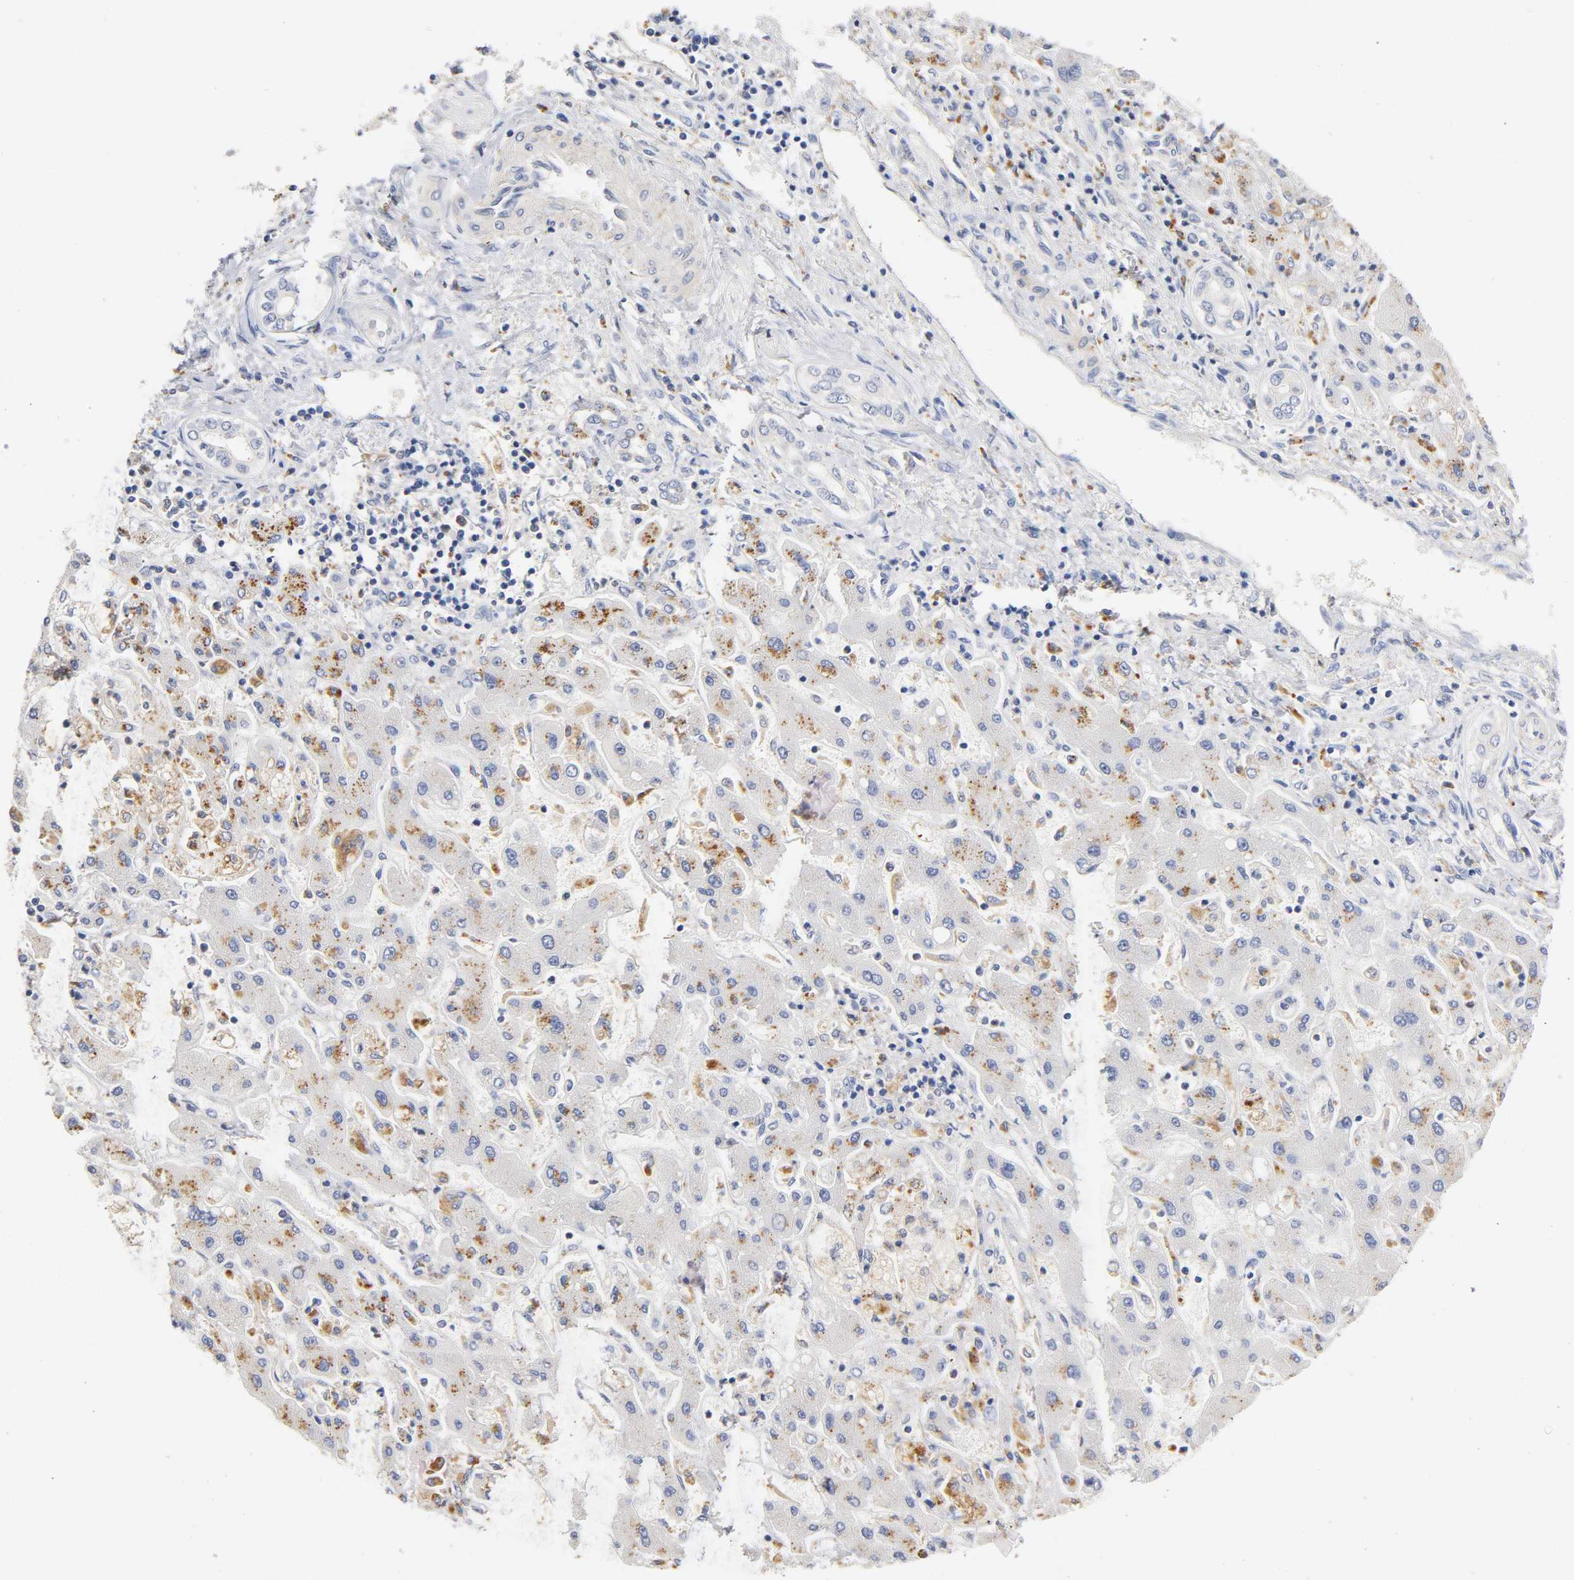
{"staining": {"intensity": "moderate", "quantity": "25%-75%", "location": "cytoplasmic/membranous"}, "tissue": "liver cancer", "cell_type": "Tumor cells", "image_type": "cancer", "snomed": [{"axis": "morphology", "description": "Cholangiocarcinoma"}, {"axis": "topography", "description": "Liver"}], "caption": "The histopathology image shows staining of liver cancer (cholangiocarcinoma), revealing moderate cytoplasmic/membranous protein positivity (brown color) within tumor cells.", "gene": "SEMA5A", "patient": {"sex": "male", "age": 50}}